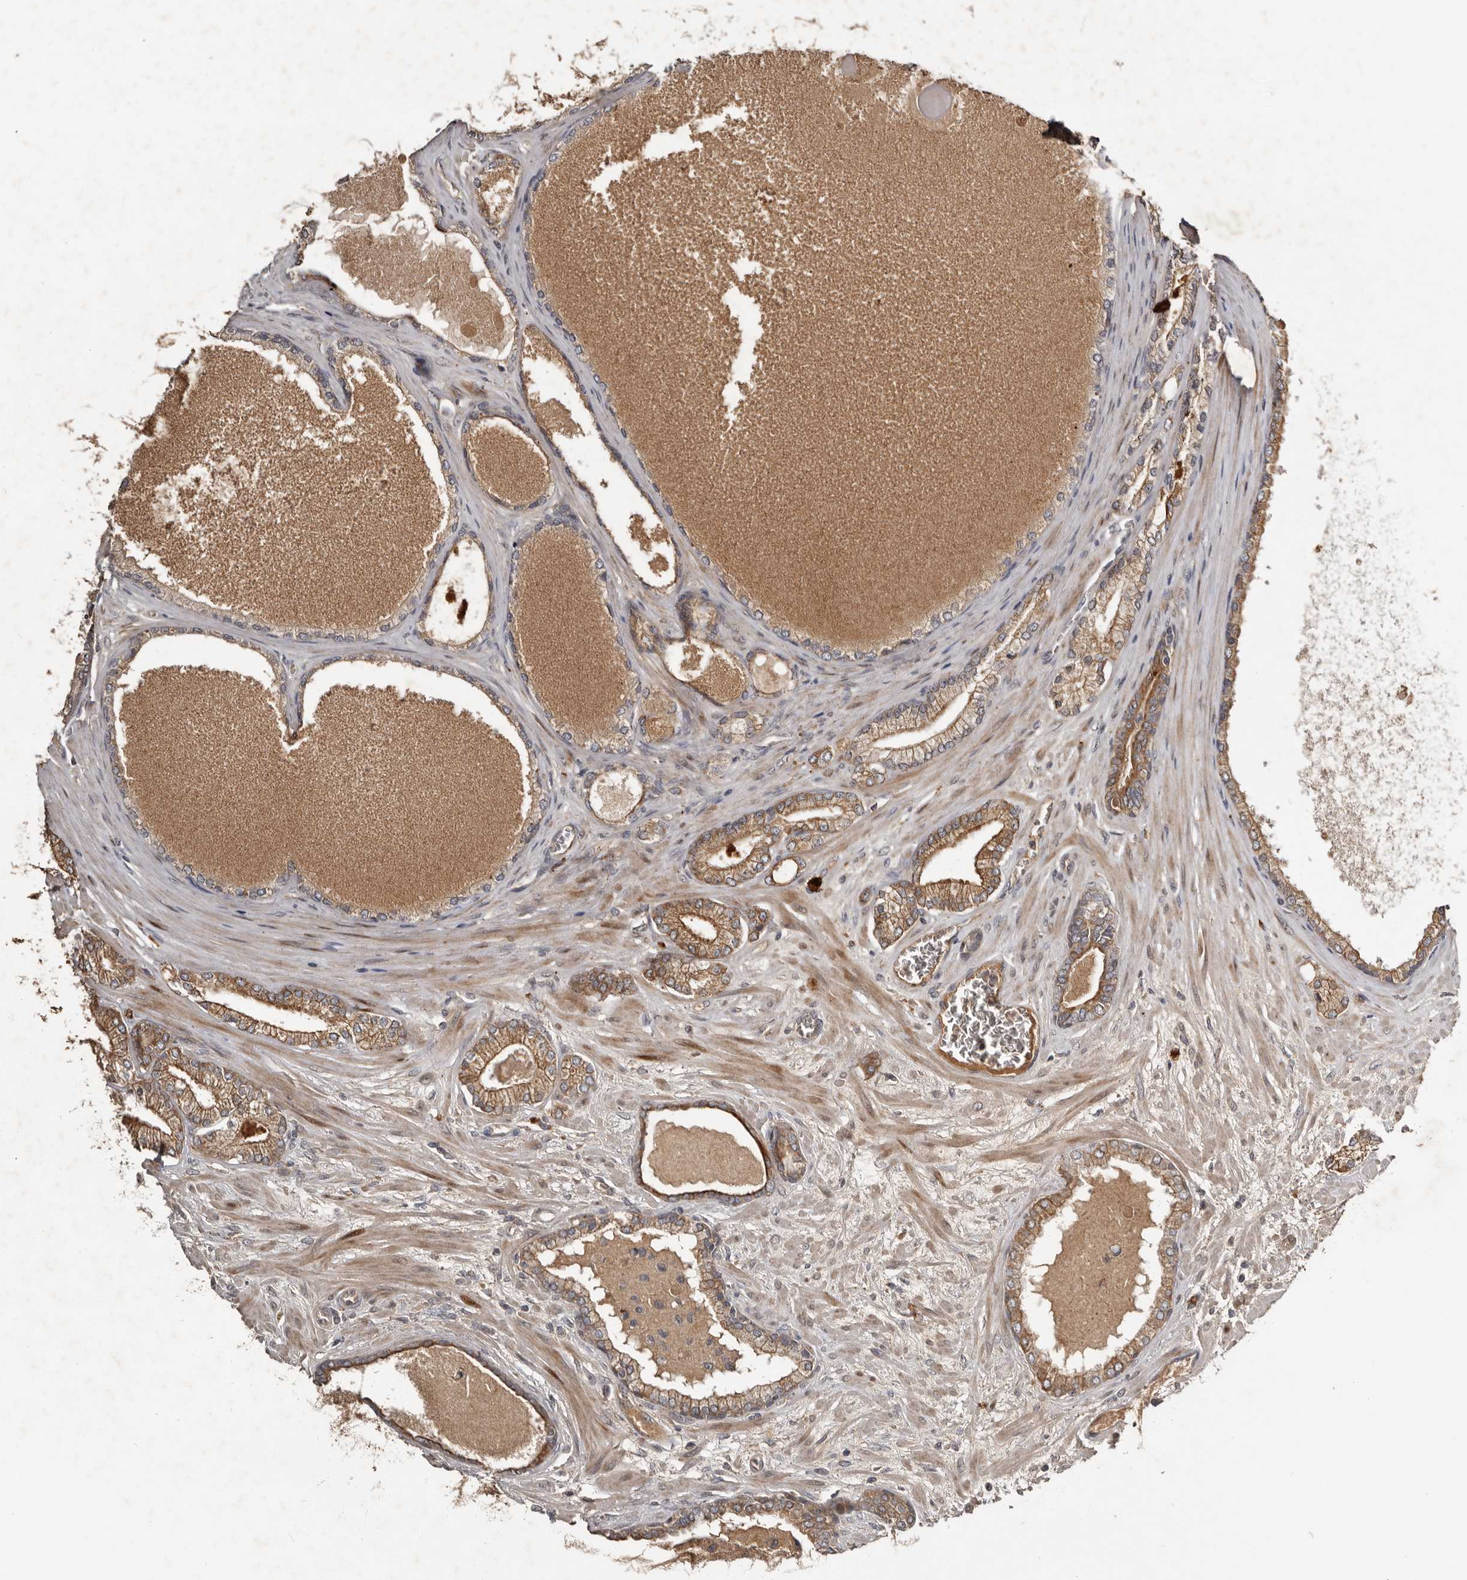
{"staining": {"intensity": "moderate", "quantity": ">75%", "location": "cytoplasmic/membranous"}, "tissue": "prostate cancer", "cell_type": "Tumor cells", "image_type": "cancer", "snomed": [{"axis": "morphology", "description": "Adenocarcinoma, Low grade"}, {"axis": "topography", "description": "Prostate"}], "caption": "IHC of human prostate cancer shows medium levels of moderate cytoplasmic/membranous staining in about >75% of tumor cells.", "gene": "NMUR1", "patient": {"sex": "male", "age": 70}}